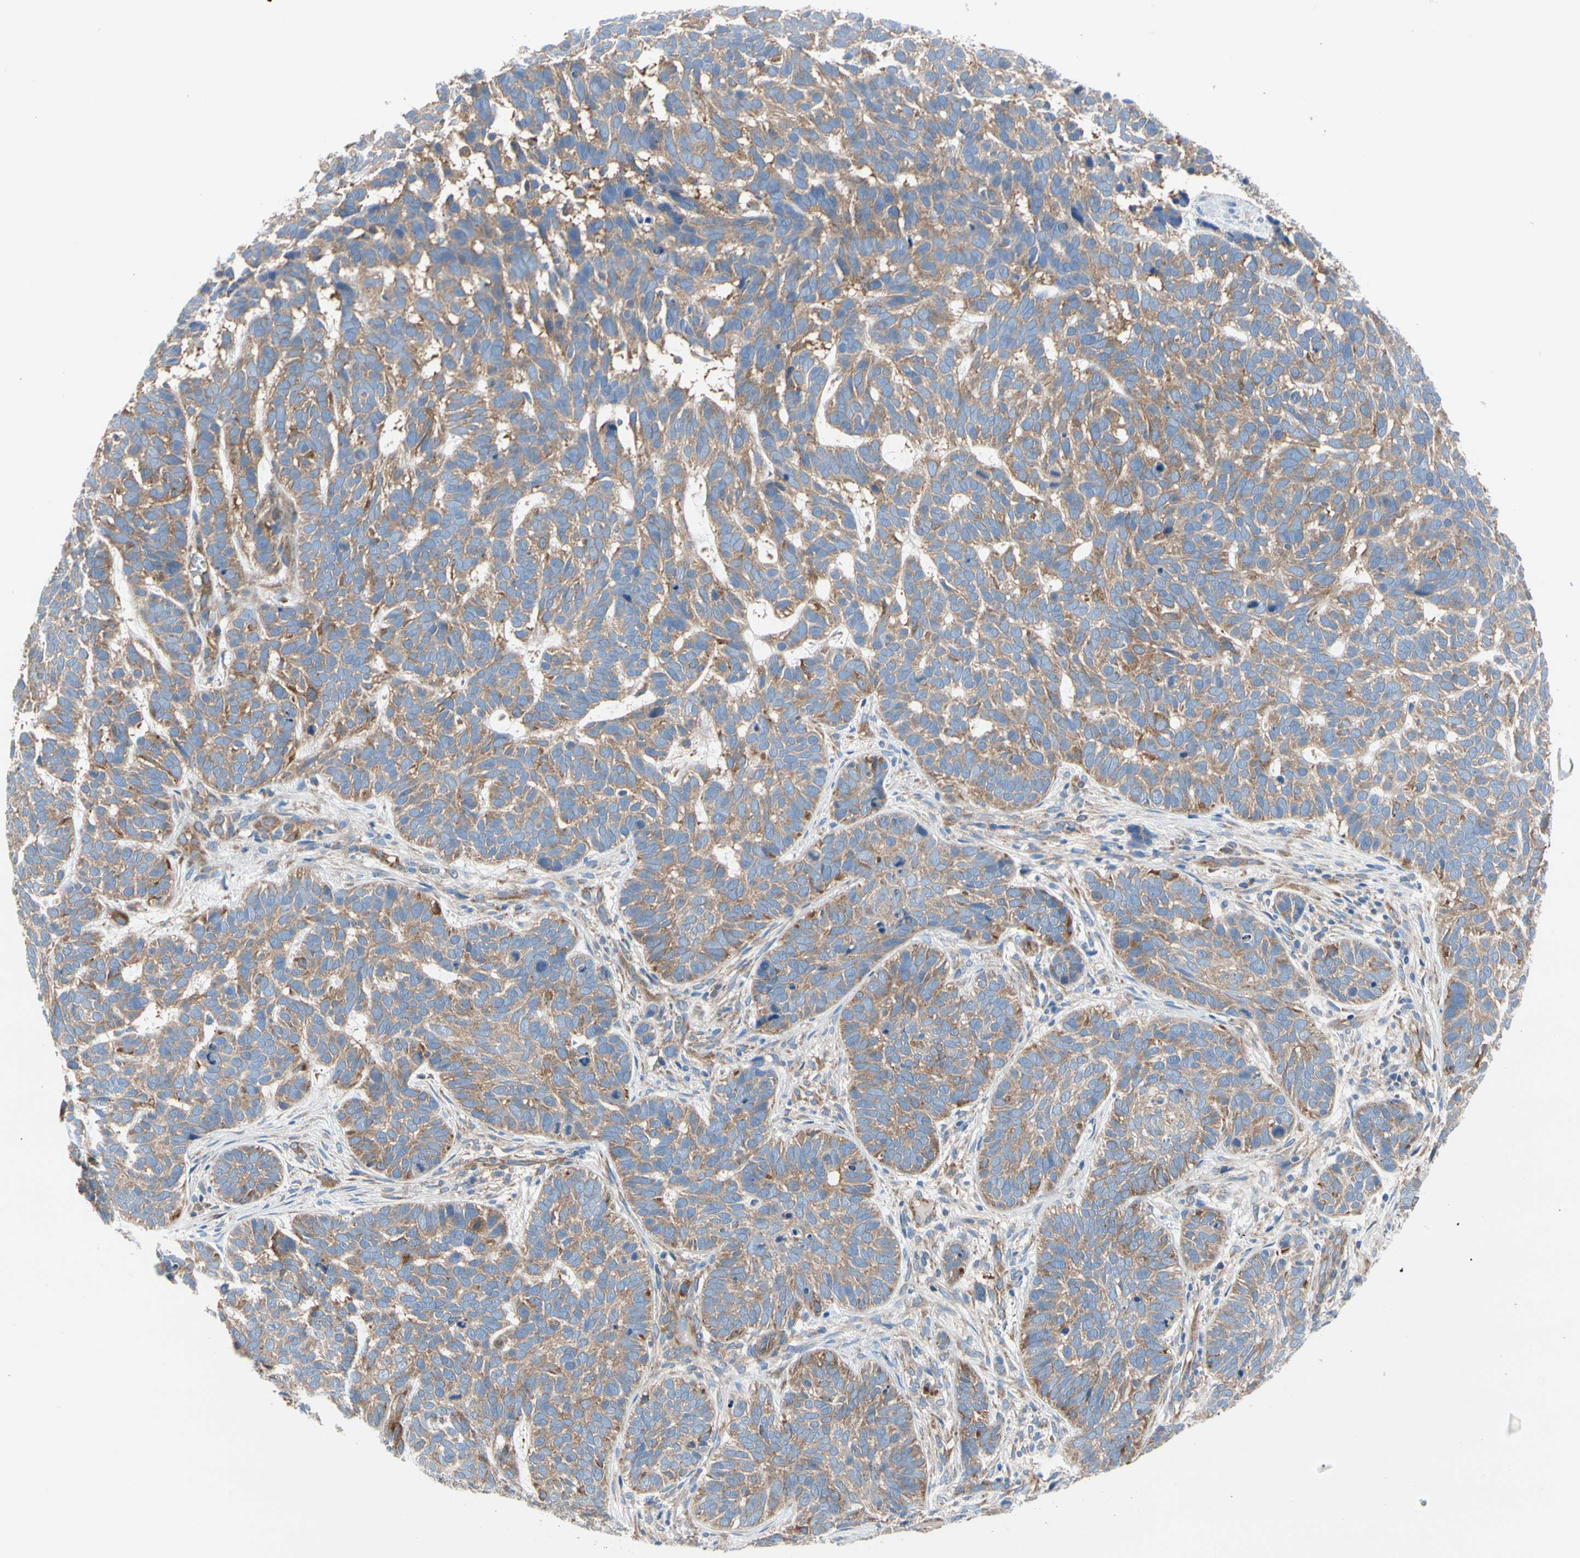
{"staining": {"intensity": "moderate", "quantity": ">75%", "location": "cytoplasmic/membranous"}, "tissue": "skin cancer", "cell_type": "Tumor cells", "image_type": "cancer", "snomed": [{"axis": "morphology", "description": "Basal cell carcinoma"}, {"axis": "topography", "description": "Skin"}], "caption": "Human skin cancer (basal cell carcinoma) stained for a protein (brown) exhibits moderate cytoplasmic/membranous positive positivity in about >75% of tumor cells.", "gene": "GPHN", "patient": {"sex": "male", "age": 87}}